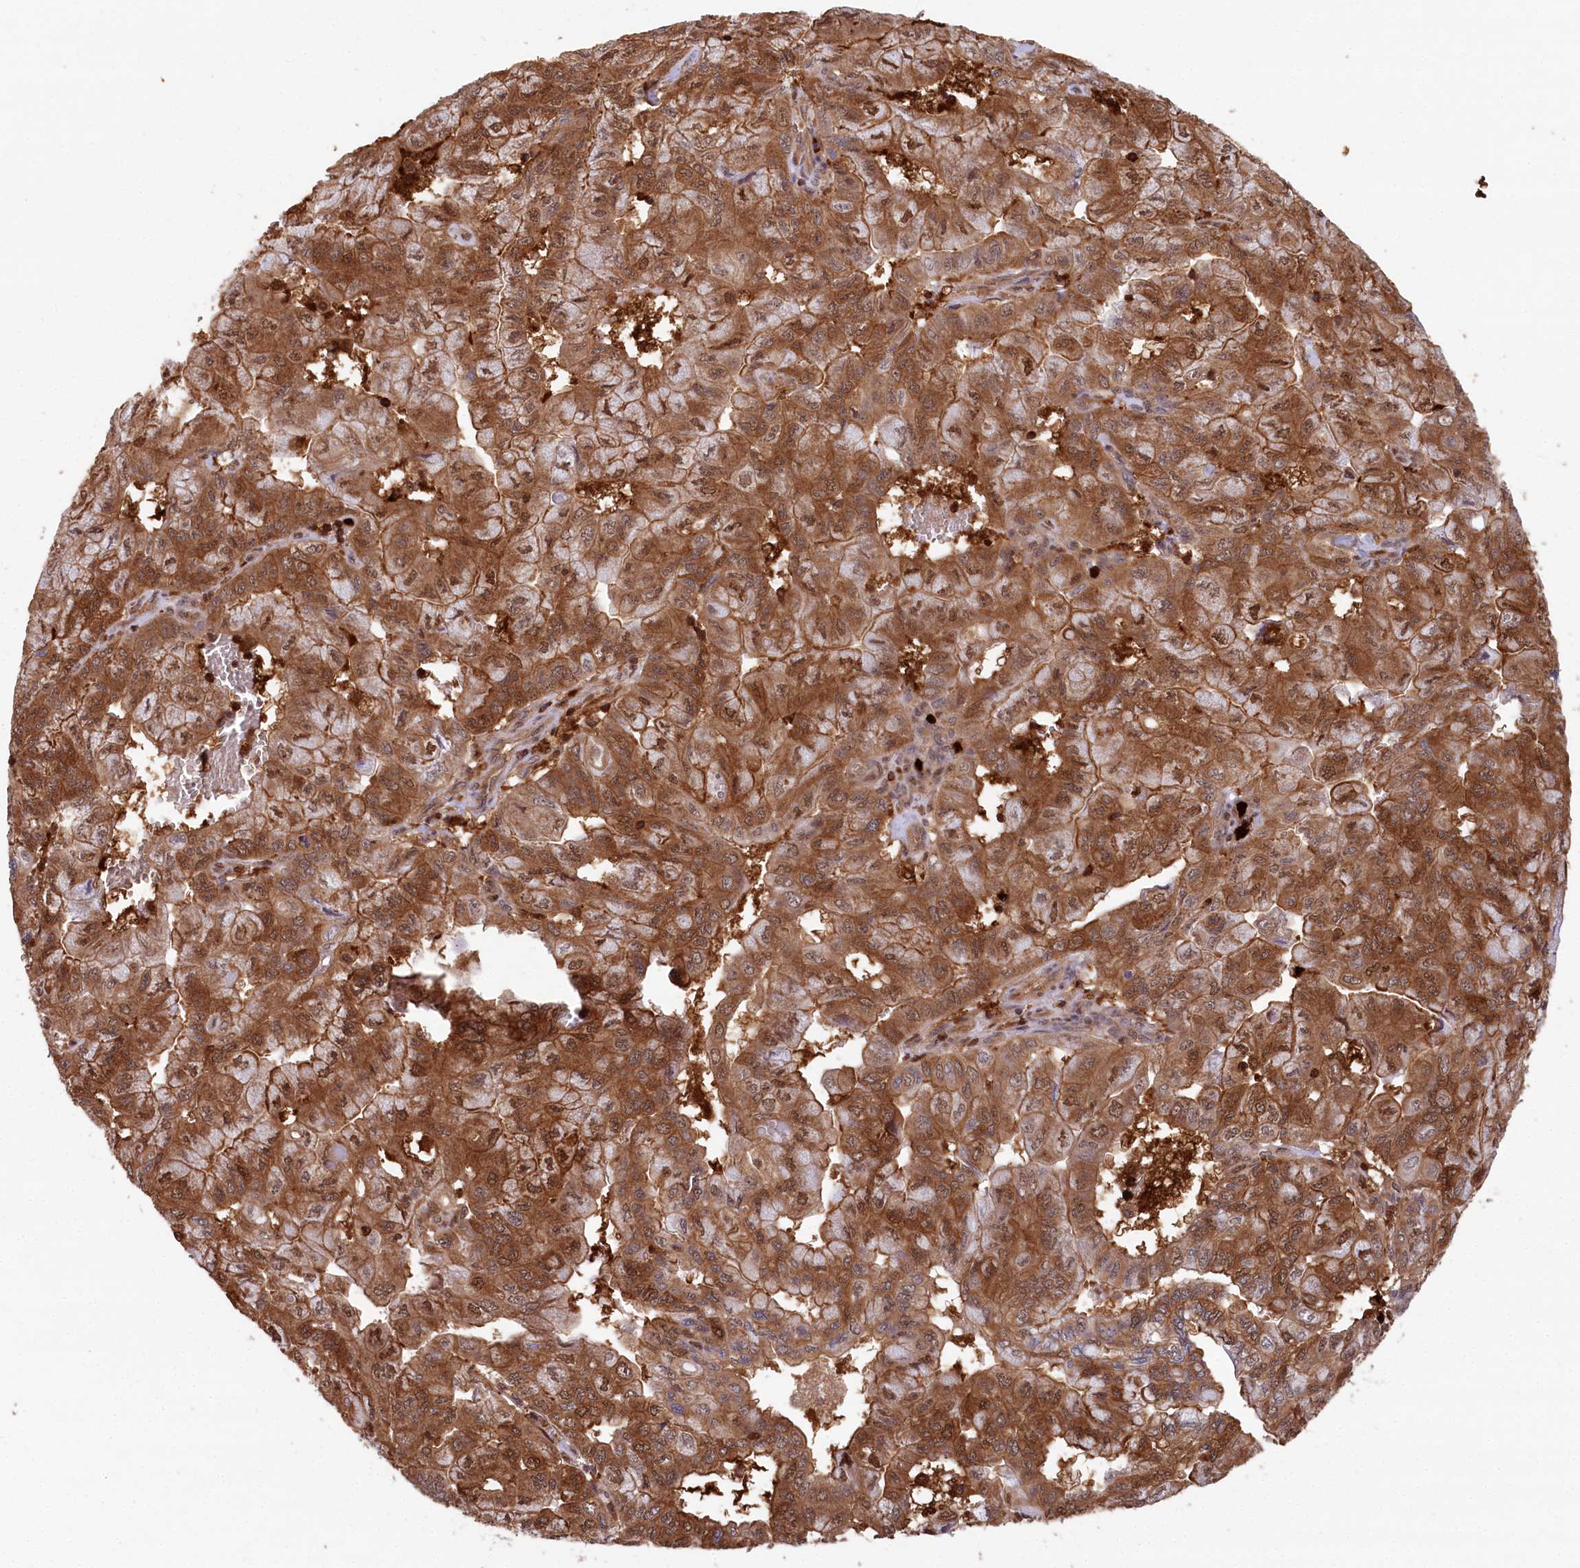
{"staining": {"intensity": "strong", "quantity": ">75%", "location": "cytoplasmic/membranous,nuclear"}, "tissue": "pancreatic cancer", "cell_type": "Tumor cells", "image_type": "cancer", "snomed": [{"axis": "morphology", "description": "Adenocarcinoma, NOS"}, {"axis": "topography", "description": "Pancreas"}], "caption": "Pancreatic adenocarcinoma was stained to show a protein in brown. There is high levels of strong cytoplasmic/membranous and nuclear expression in about >75% of tumor cells.", "gene": "LSG1", "patient": {"sex": "male", "age": 51}}